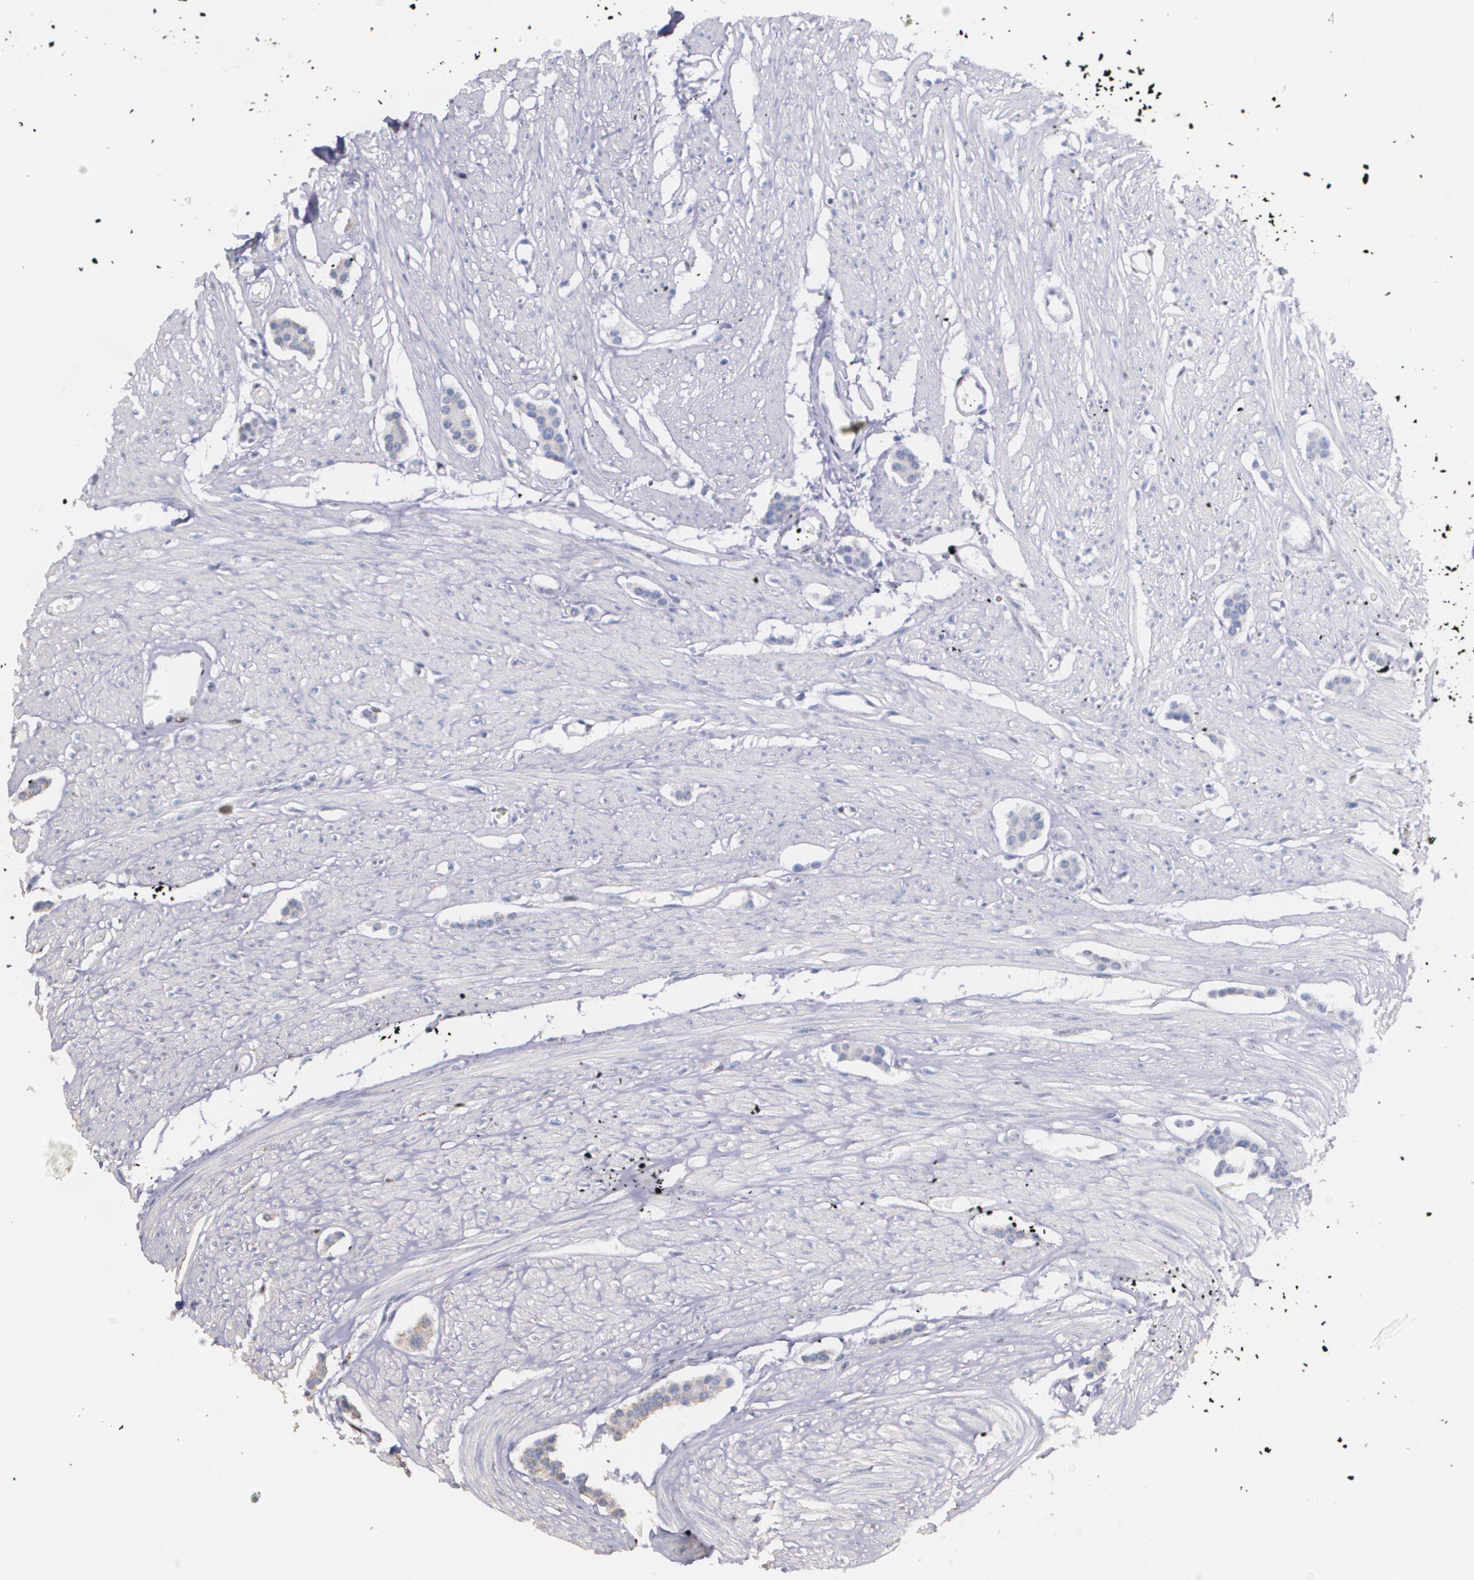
{"staining": {"intensity": "weak", "quantity": ">75%", "location": "cytoplasmic/membranous"}, "tissue": "carcinoid", "cell_type": "Tumor cells", "image_type": "cancer", "snomed": [{"axis": "morphology", "description": "Carcinoid, malignant, NOS"}, {"axis": "topography", "description": "Small intestine"}], "caption": "Carcinoid stained with a brown dye reveals weak cytoplasmic/membranous positive staining in approximately >75% of tumor cells.", "gene": "ATF3", "patient": {"sex": "male", "age": 60}}